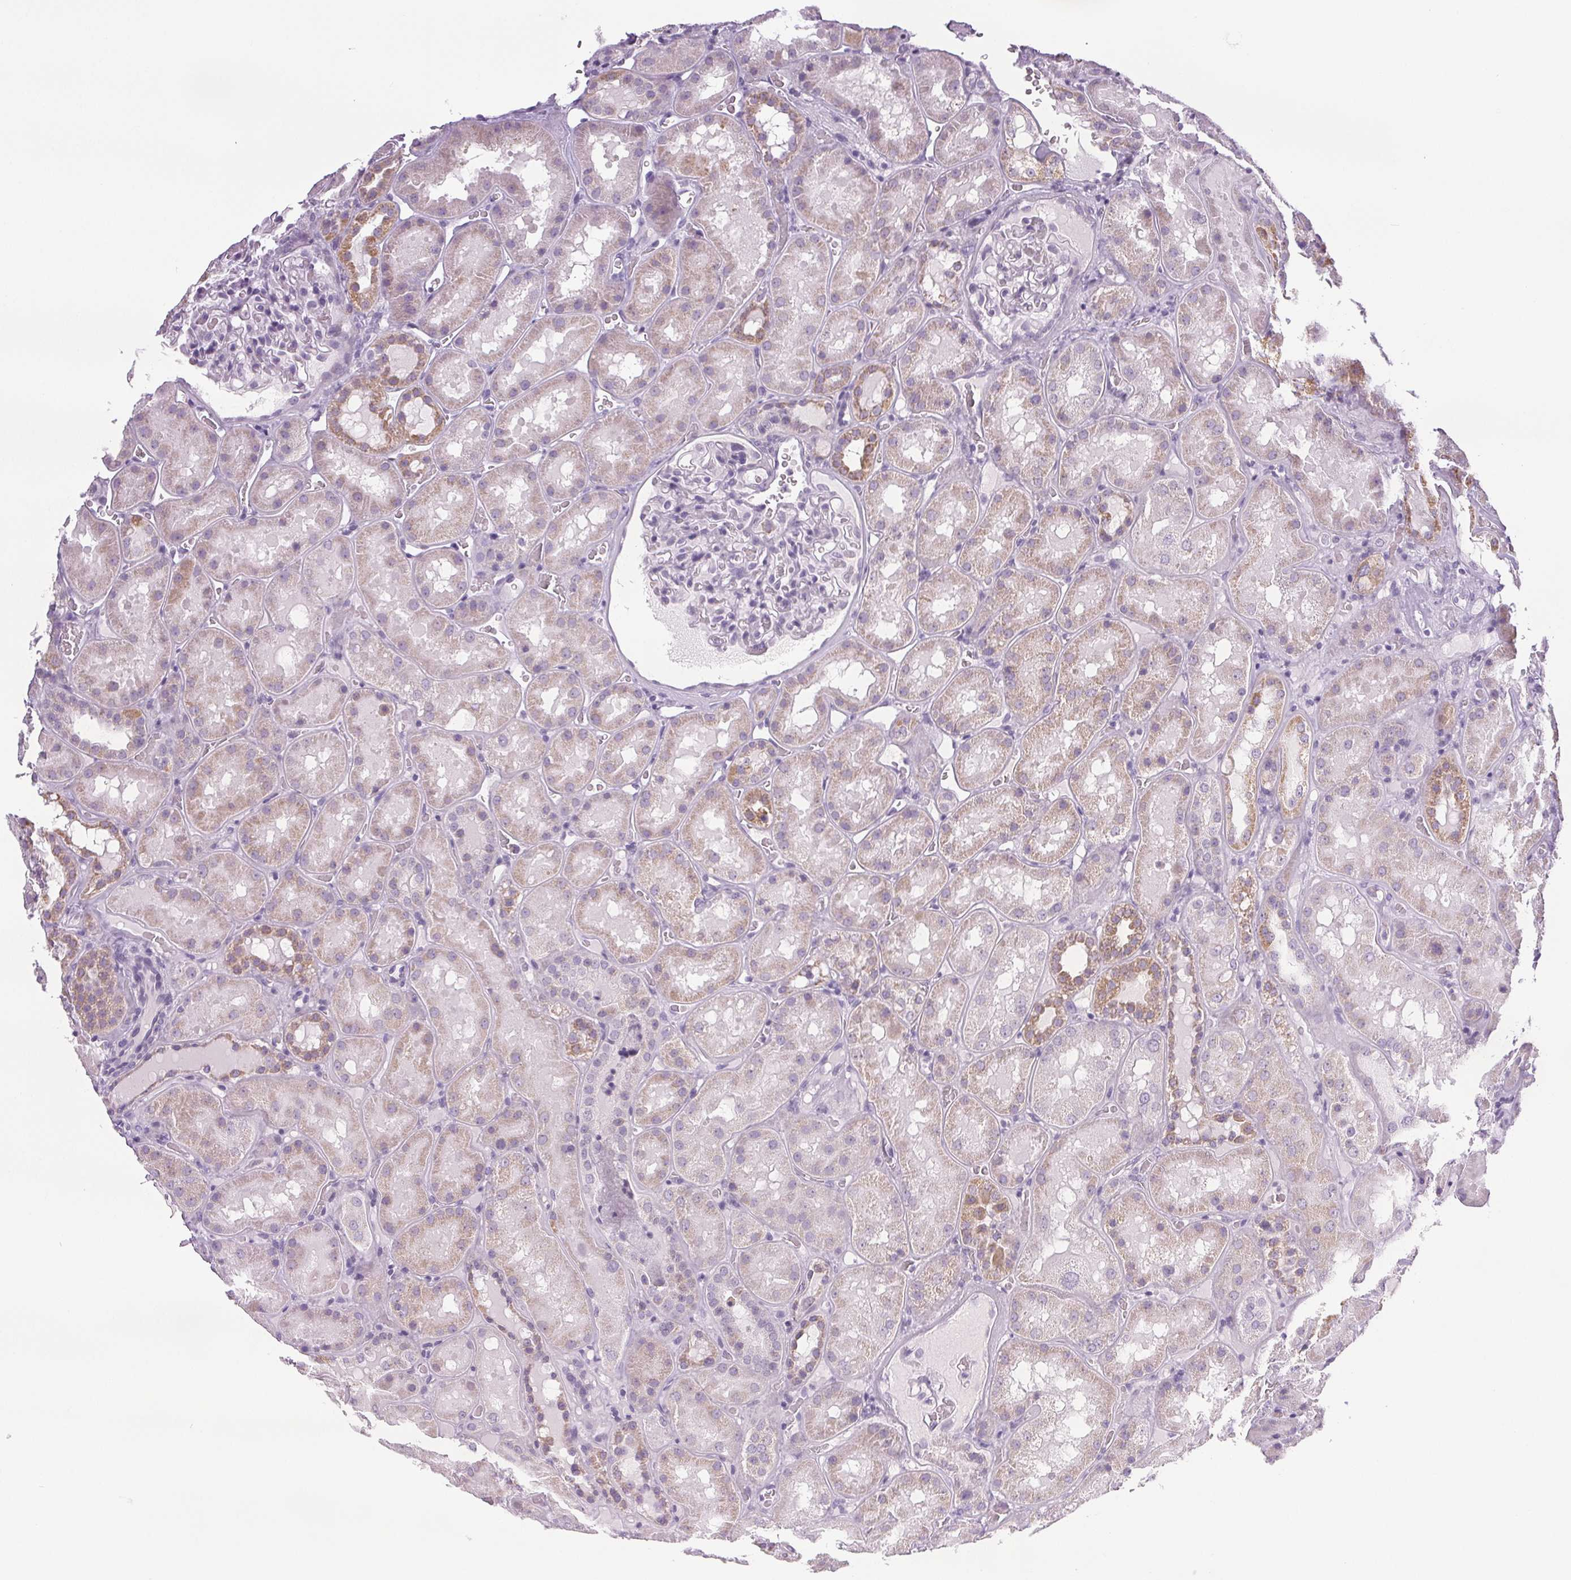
{"staining": {"intensity": "negative", "quantity": "none", "location": "none"}, "tissue": "kidney", "cell_type": "Cells in glomeruli", "image_type": "normal", "snomed": [{"axis": "morphology", "description": "Normal tissue, NOS"}, {"axis": "topography", "description": "Kidney"}], "caption": "An immunohistochemistry histopathology image of unremarkable kidney is shown. There is no staining in cells in glomeruli of kidney.", "gene": "COL7A1", "patient": {"sex": "male", "age": 73}}